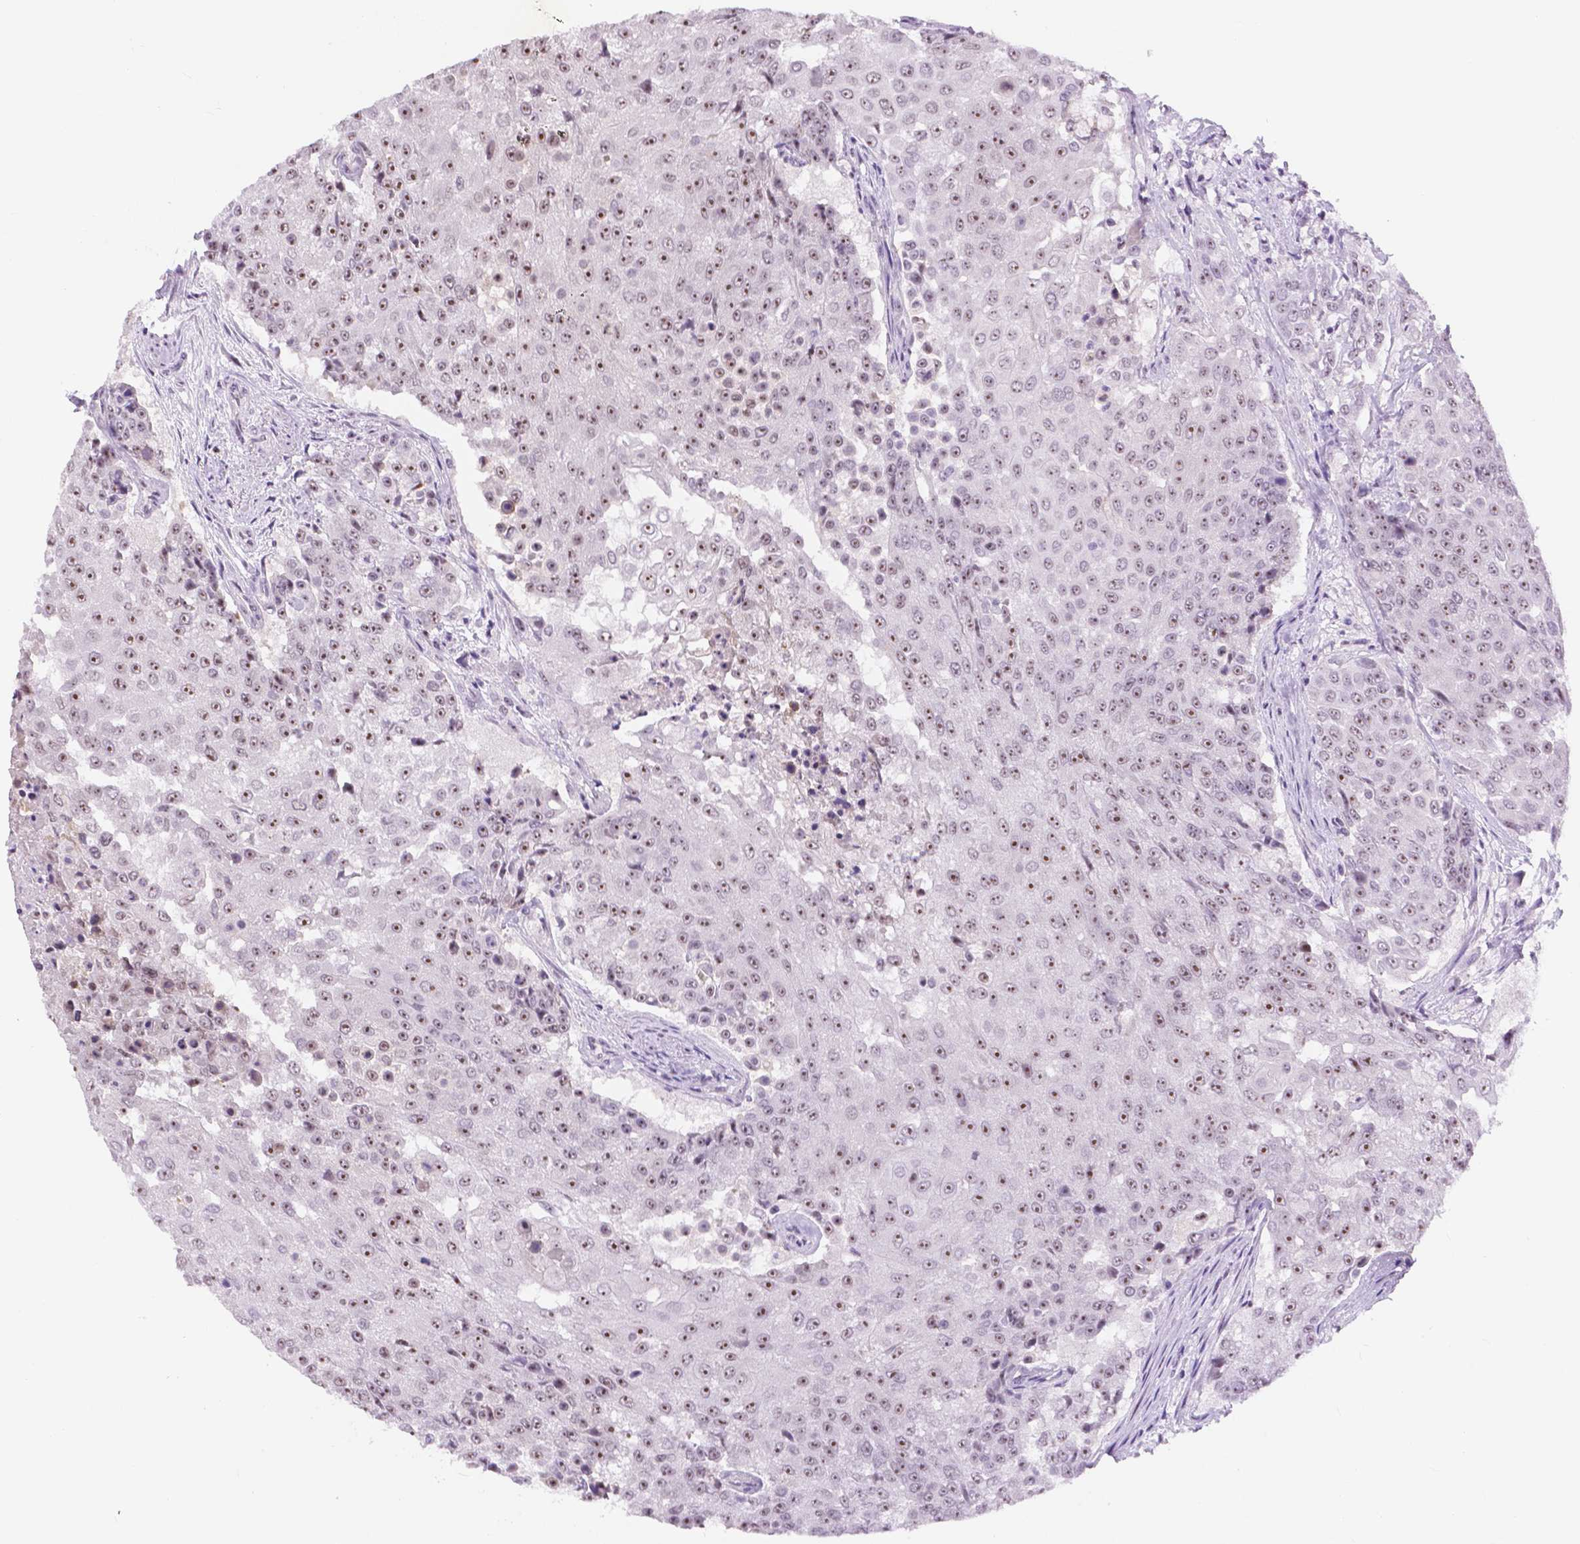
{"staining": {"intensity": "moderate", "quantity": ">75%", "location": "nuclear"}, "tissue": "urothelial cancer", "cell_type": "Tumor cells", "image_type": "cancer", "snomed": [{"axis": "morphology", "description": "Urothelial carcinoma, High grade"}, {"axis": "topography", "description": "Urinary bladder"}], "caption": "A micrograph of human urothelial cancer stained for a protein demonstrates moderate nuclear brown staining in tumor cells.", "gene": "NHP2", "patient": {"sex": "female", "age": 63}}